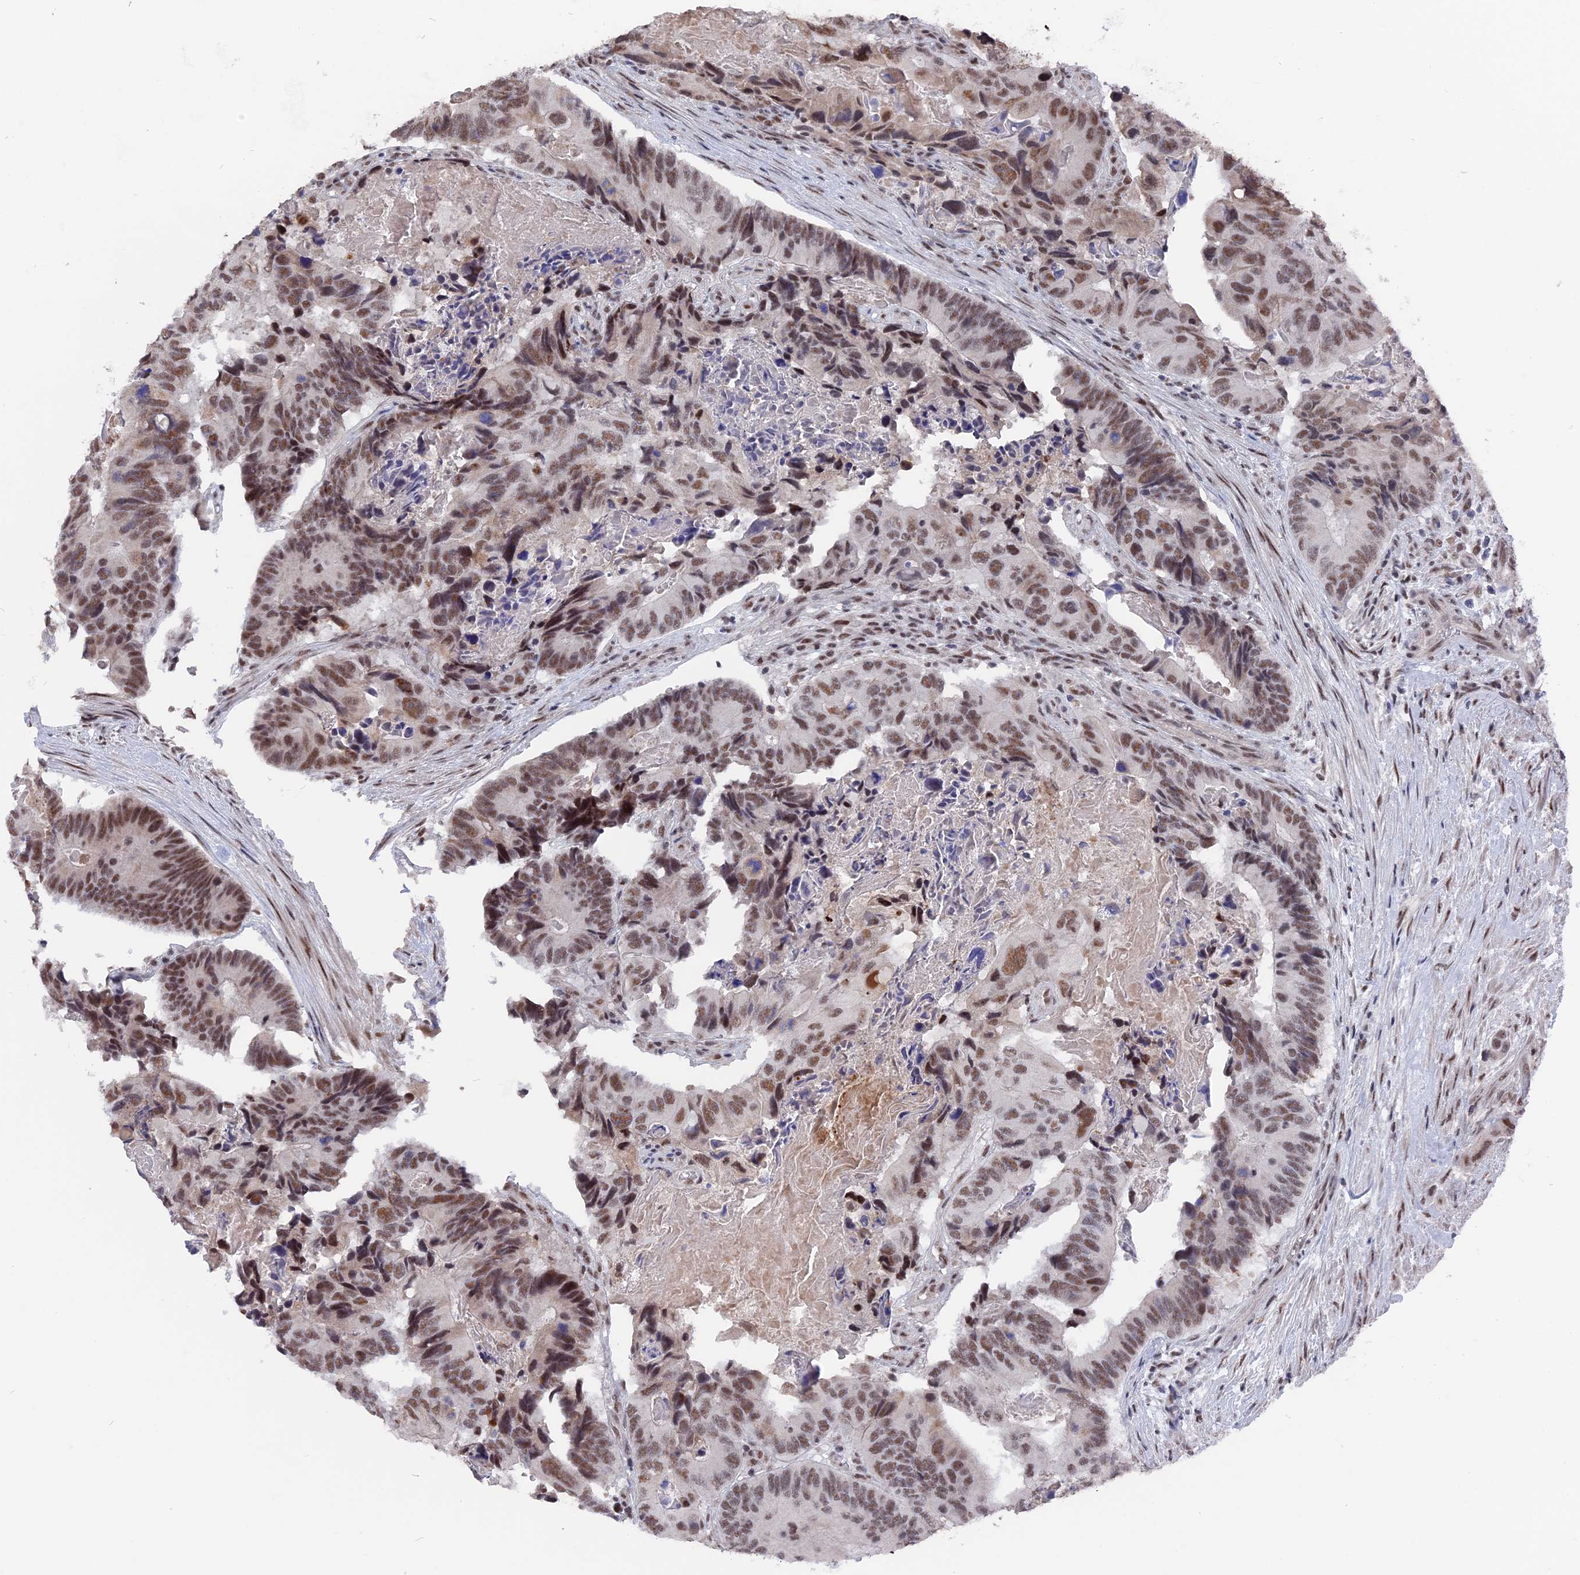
{"staining": {"intensity": "moderate", "quantity": ">75%", "location": "nuclear"}, "tissue": "colorectal cancer", "cell_type": "Tumor cells", "image_type": "cancer", "snomed": [{"axis": "morphology", "description": "Adenocarcinoma, NOS"}, {"axis": "topography", "description": "Colon"}], "caption": "Immunohistochemistry micrograph of neoplastic tissue: human colorectal adenocarcinoma stained using immunohistochemistry shows medium levels of moderate protein expression localized specifically in the nuclear of tumor cells, appearing as a nuclear brown color.", "gene": "SF3A2", "patient": {"sex": "male", "age": 84}}